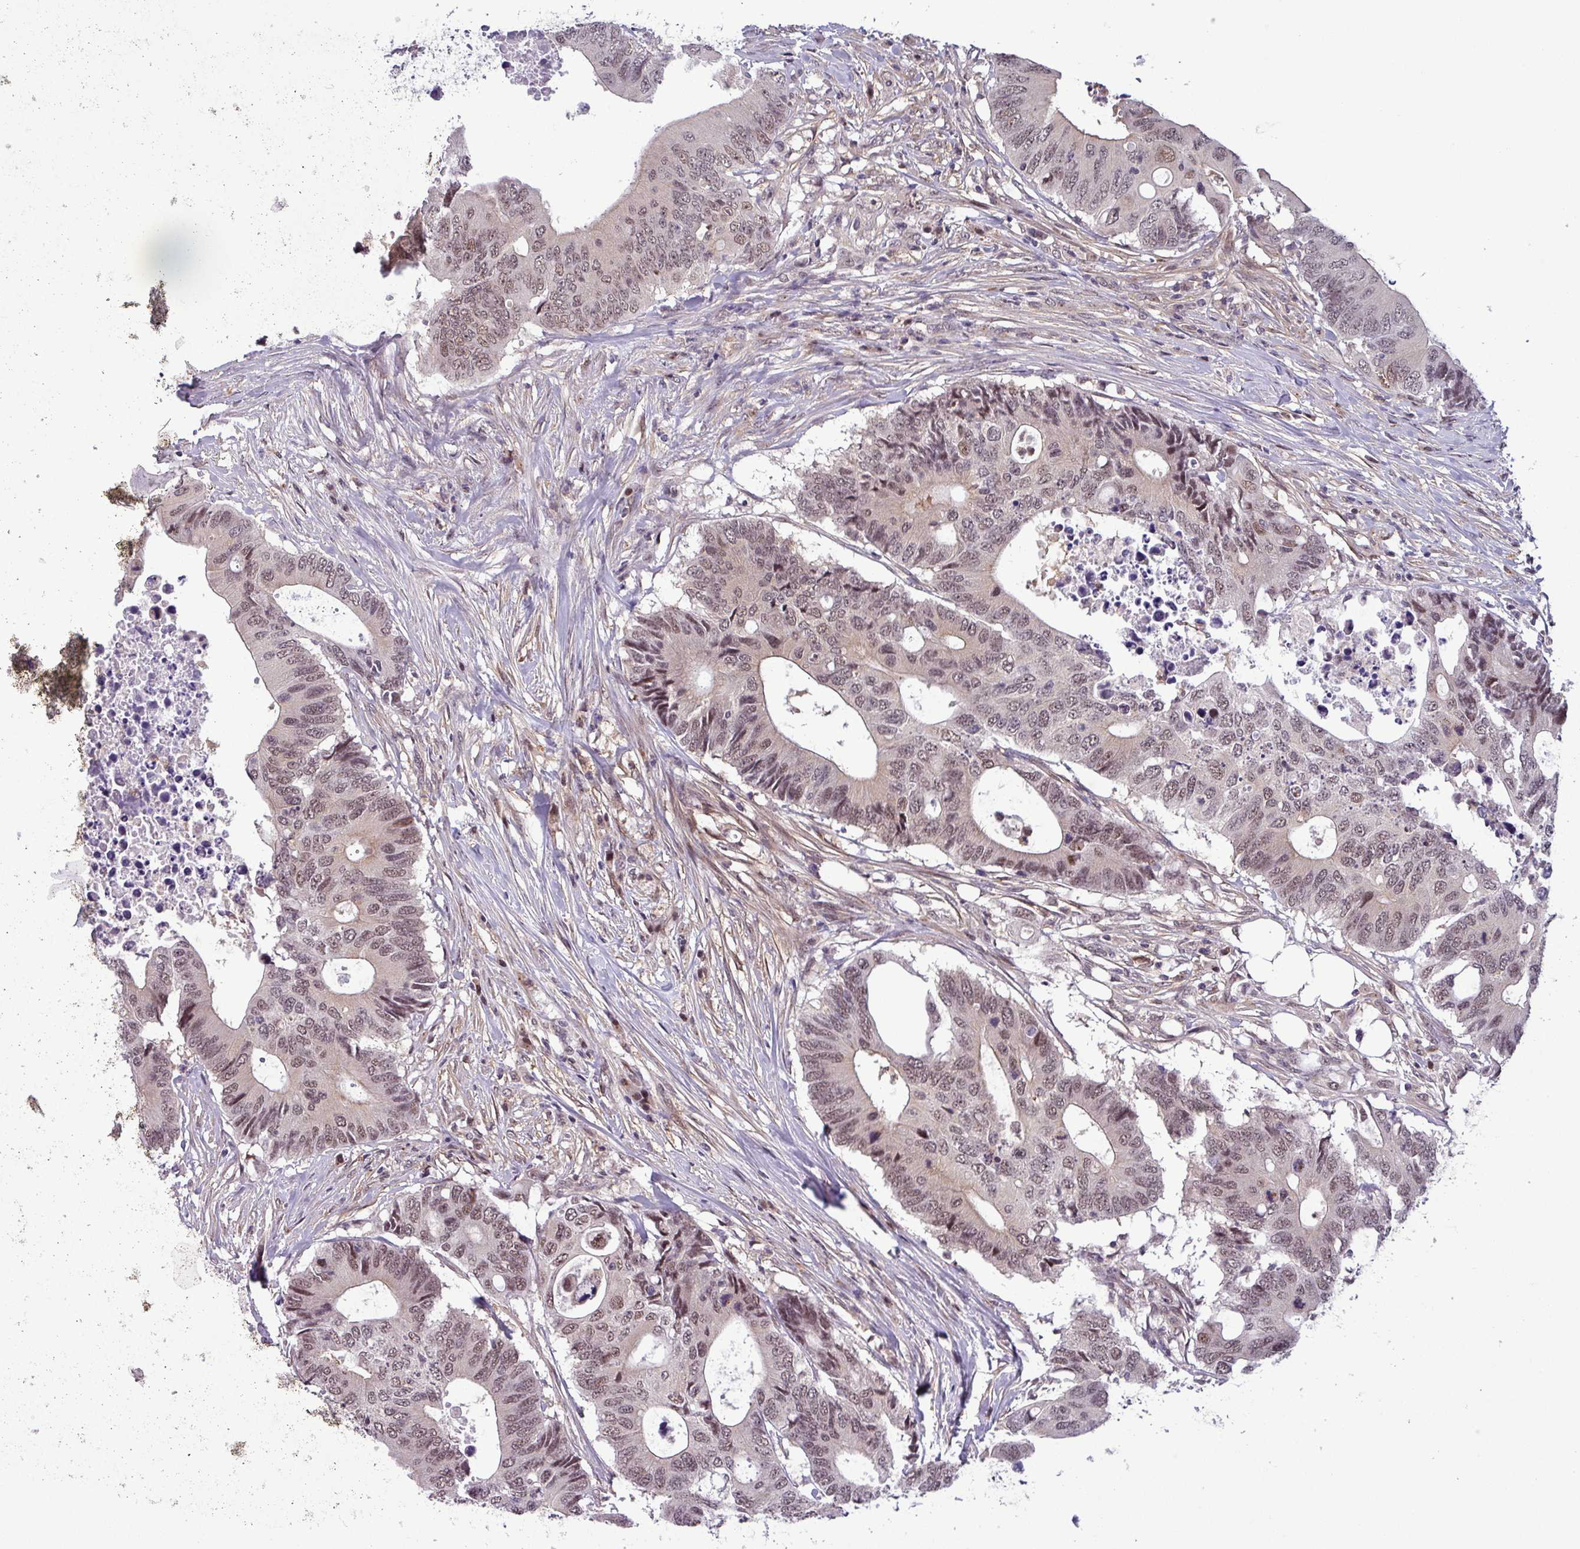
{"staining": {"intensity": "weak", "quantity": ">75%", "location": "nuclear"}, "tissue": "colorectal cancer", "cell_type": "Tumor cells", "image_type": "cancer", "snomed": [{"axis": "morphology", "description": "Adenocarcinoma, NOS"}, {"axis": "topography", "description": "Colon"}], "caption": "This is a photomicrograph of immunohistochemistry staining of adenocarcinoma (colorectal), which shows weak staining in the nuclear of tumor cells.", "gene": "NPFFR1", "patient": {"sex": "male", "age": 71}}